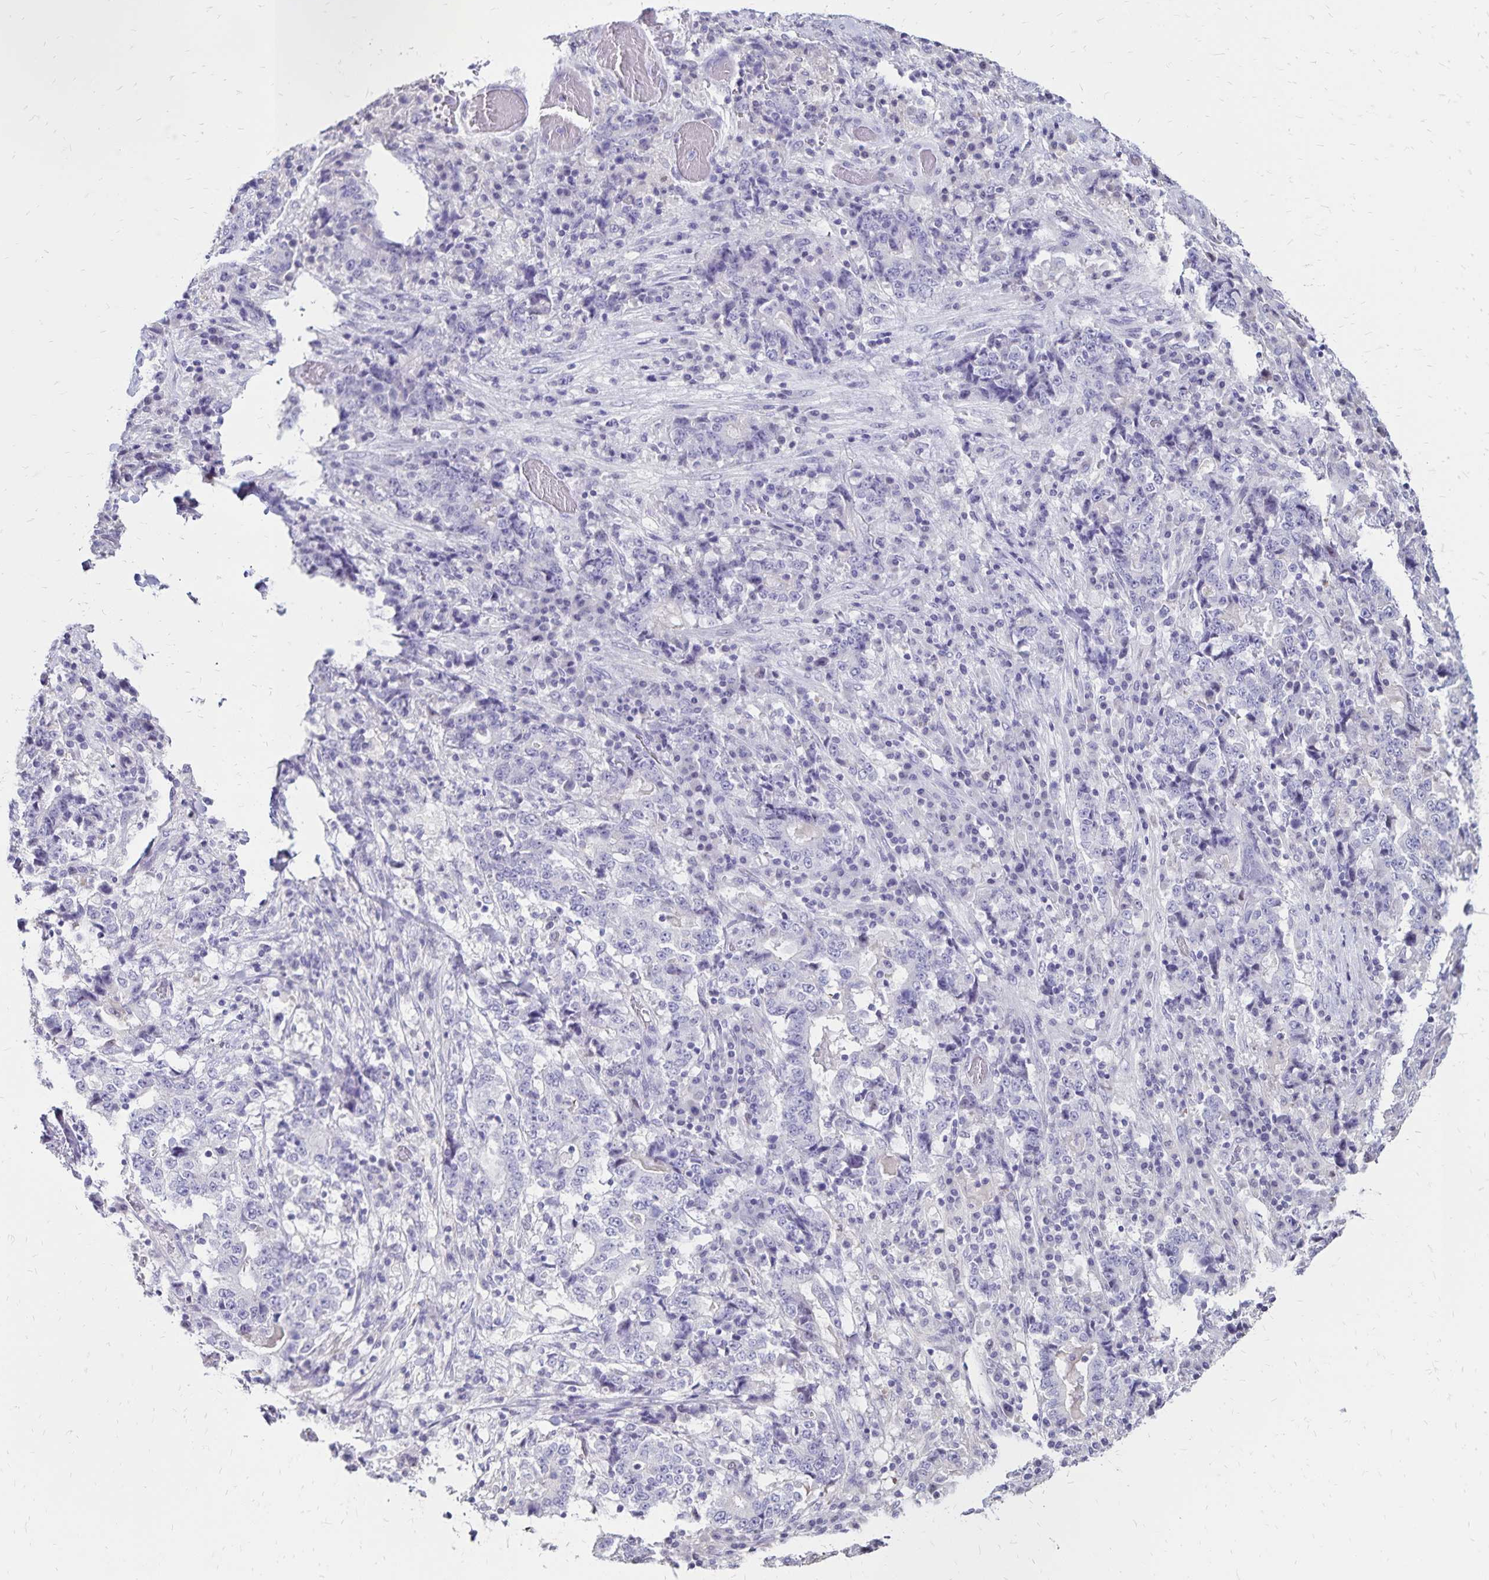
{"staining": {"intensity": "negative", "quantity": "none", "location": "none"}, "tissue": "stomach cancer", "cell_type": "Tumor cells", "image_type": "cancer", "snomed": [{"axis": "morphology", "description": "Normal tissue, NOS"}, {"axis": "morphology", "description": "Adenocarcinoma, NOS"}, {"axis": "topography", "description": "Stomach, upper"}, {"axis": "topography", "description": "Stomach"}], "caption": "Tumor cells are negative for protein expression in human stomach adenocarcinoma.", "gene": "SH3GL3", "patient": {"sex": "male", "age": 59}}